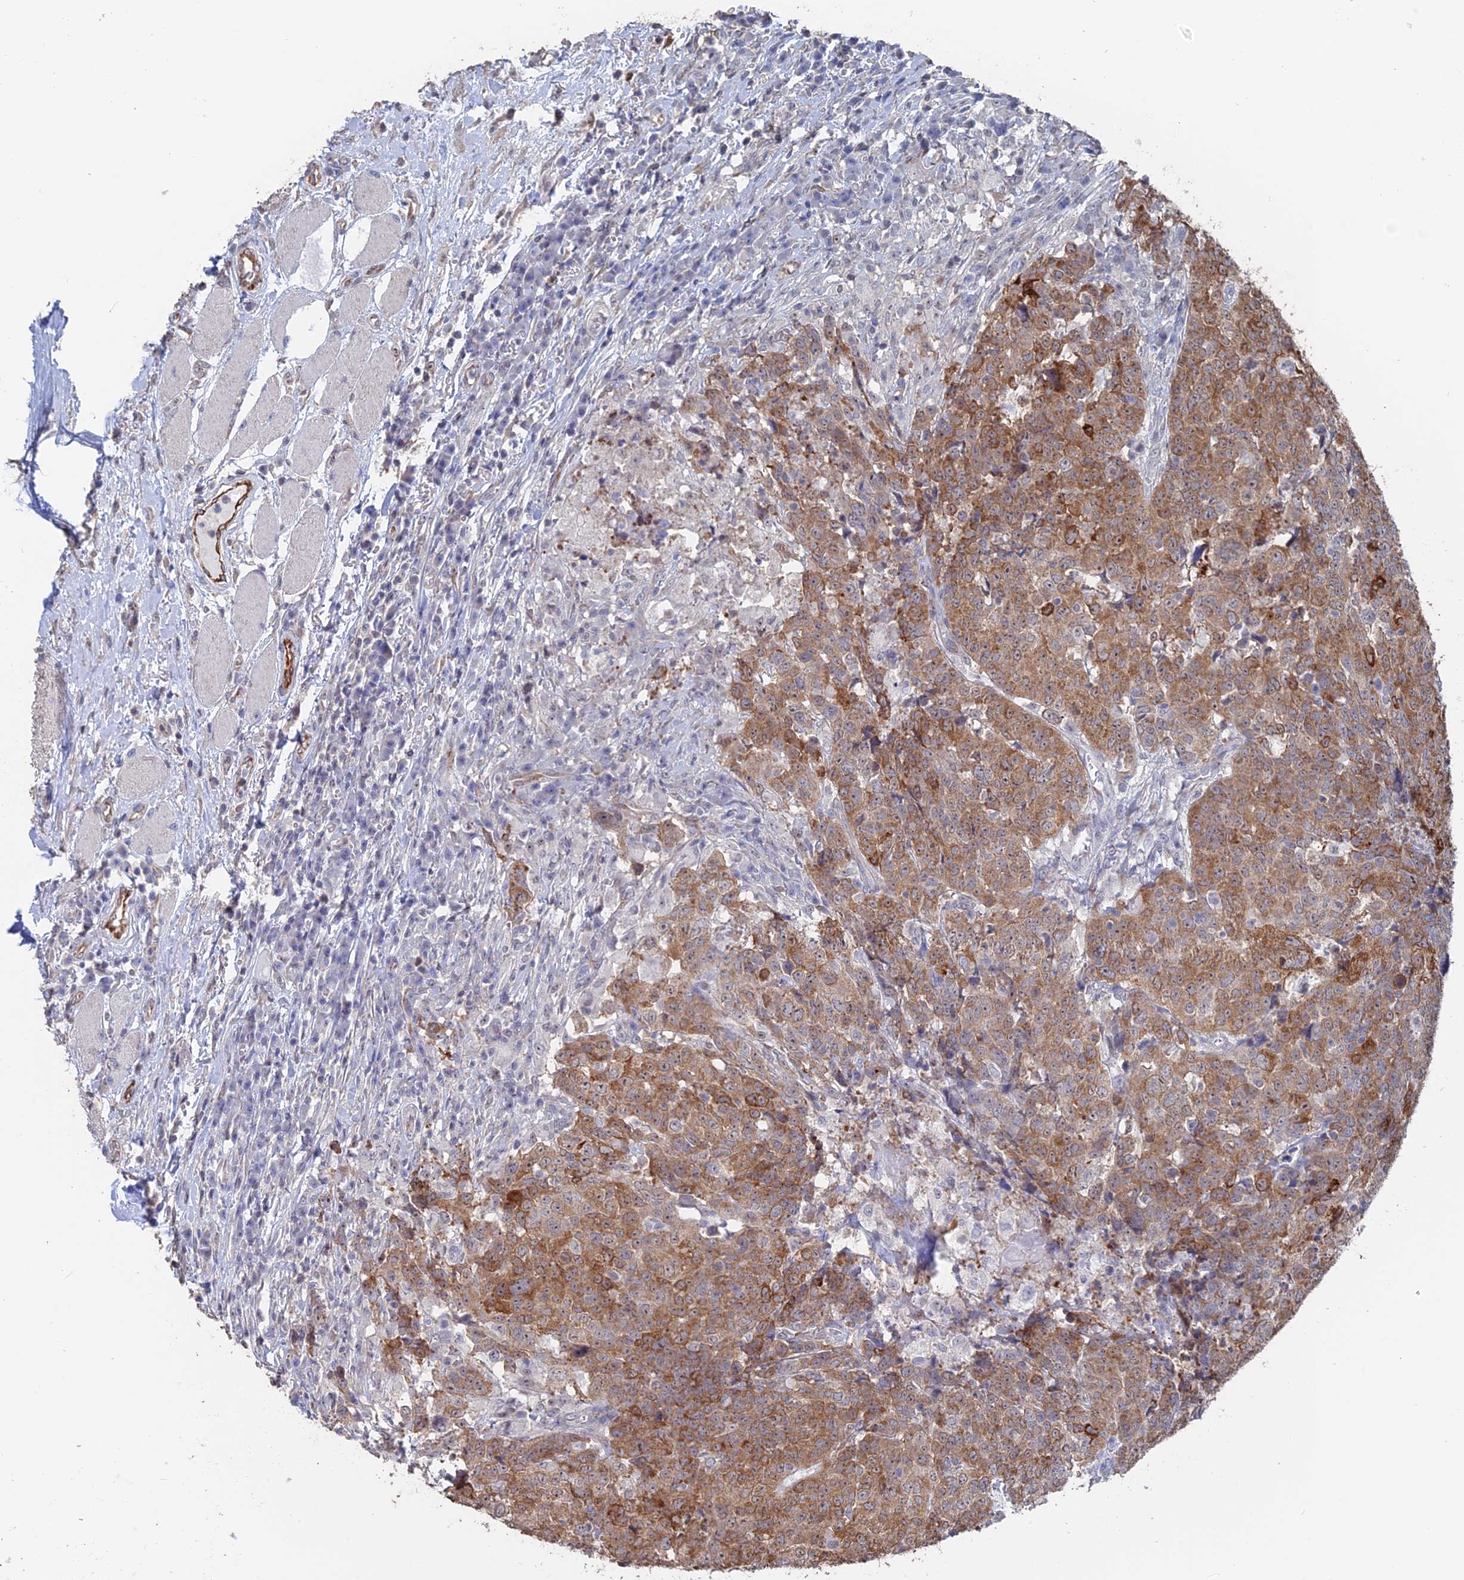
{"staining": {"intensity": "moderate", "quantity": ">75%", "location": "cytoplasmic/membranous"}, "tissue": "head and neck cancer", "cell_type": "Tumor cells", "image_type": "cancer", "snomed": [{"axis": "morphology", "description": "Squamous cell carcinoma, NOS"}, {"axis": "topography", "description": "Head-Neck"}], "caption": "Head and neck squamous cell carcinoma tissue demonstrates moderate cytoplasmic/membranous staining in approximately >75% of tumor cells, visualized by immunohistochemistry.", "gene": "SEMG2", "patient": {"sex": "male", "age": 66}}